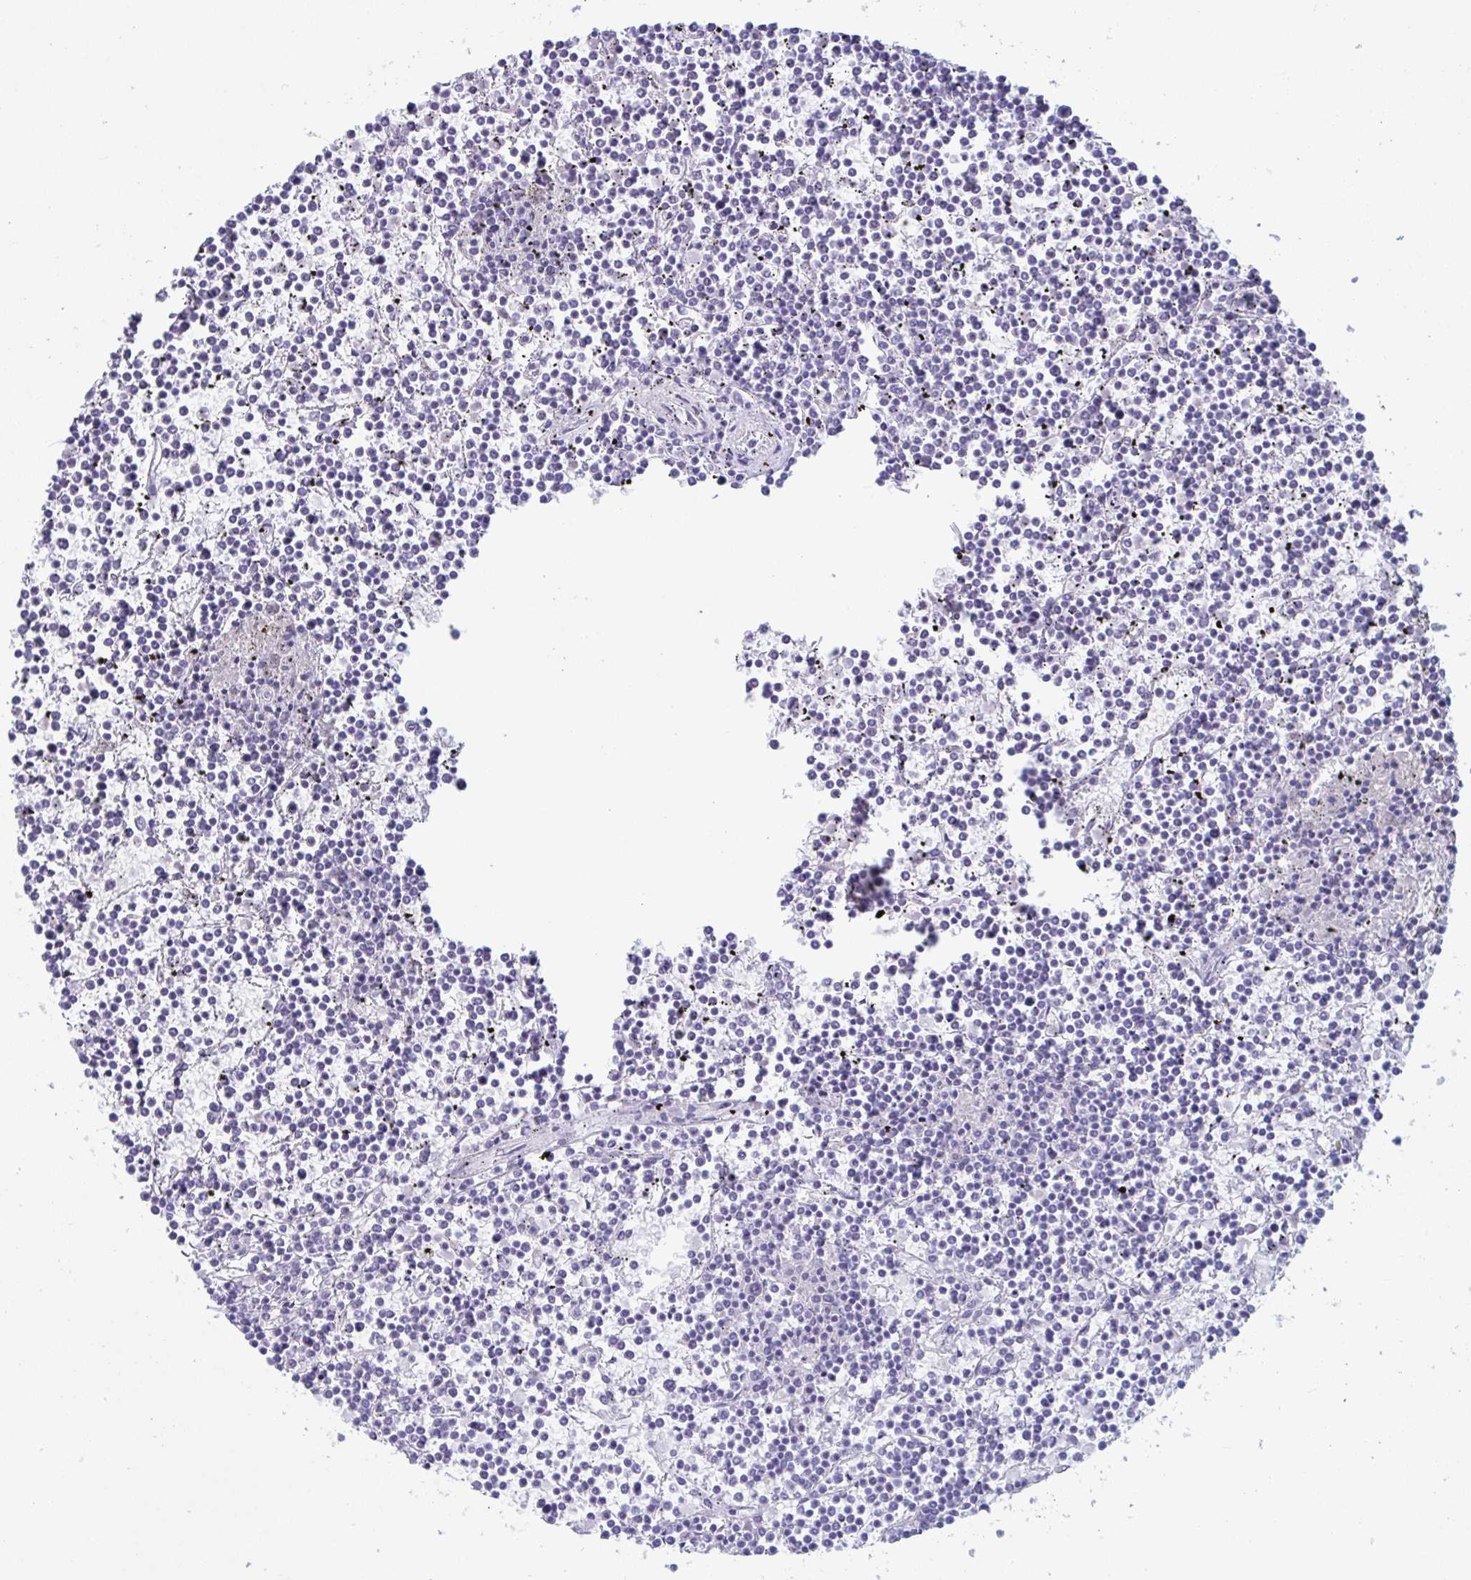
{"staining": {"intensity": "negative", "quantity": "none", "location": "none"}, "tissue": "lymphoma", "cell_type": "Tumor cells", "image_type": "cancer", "snomed": [{"axis": "morphology", "description": "Malignant lymphoma, non-Hodgkin's type, Low grade"}, {"axis": "topography", "description": "Spleen"}], "caption": "Tumor cells are negative for brown protein staining in lymphoma.", "gene": "CYP4F11", "patient": {"sex": "female", "age": 19}}